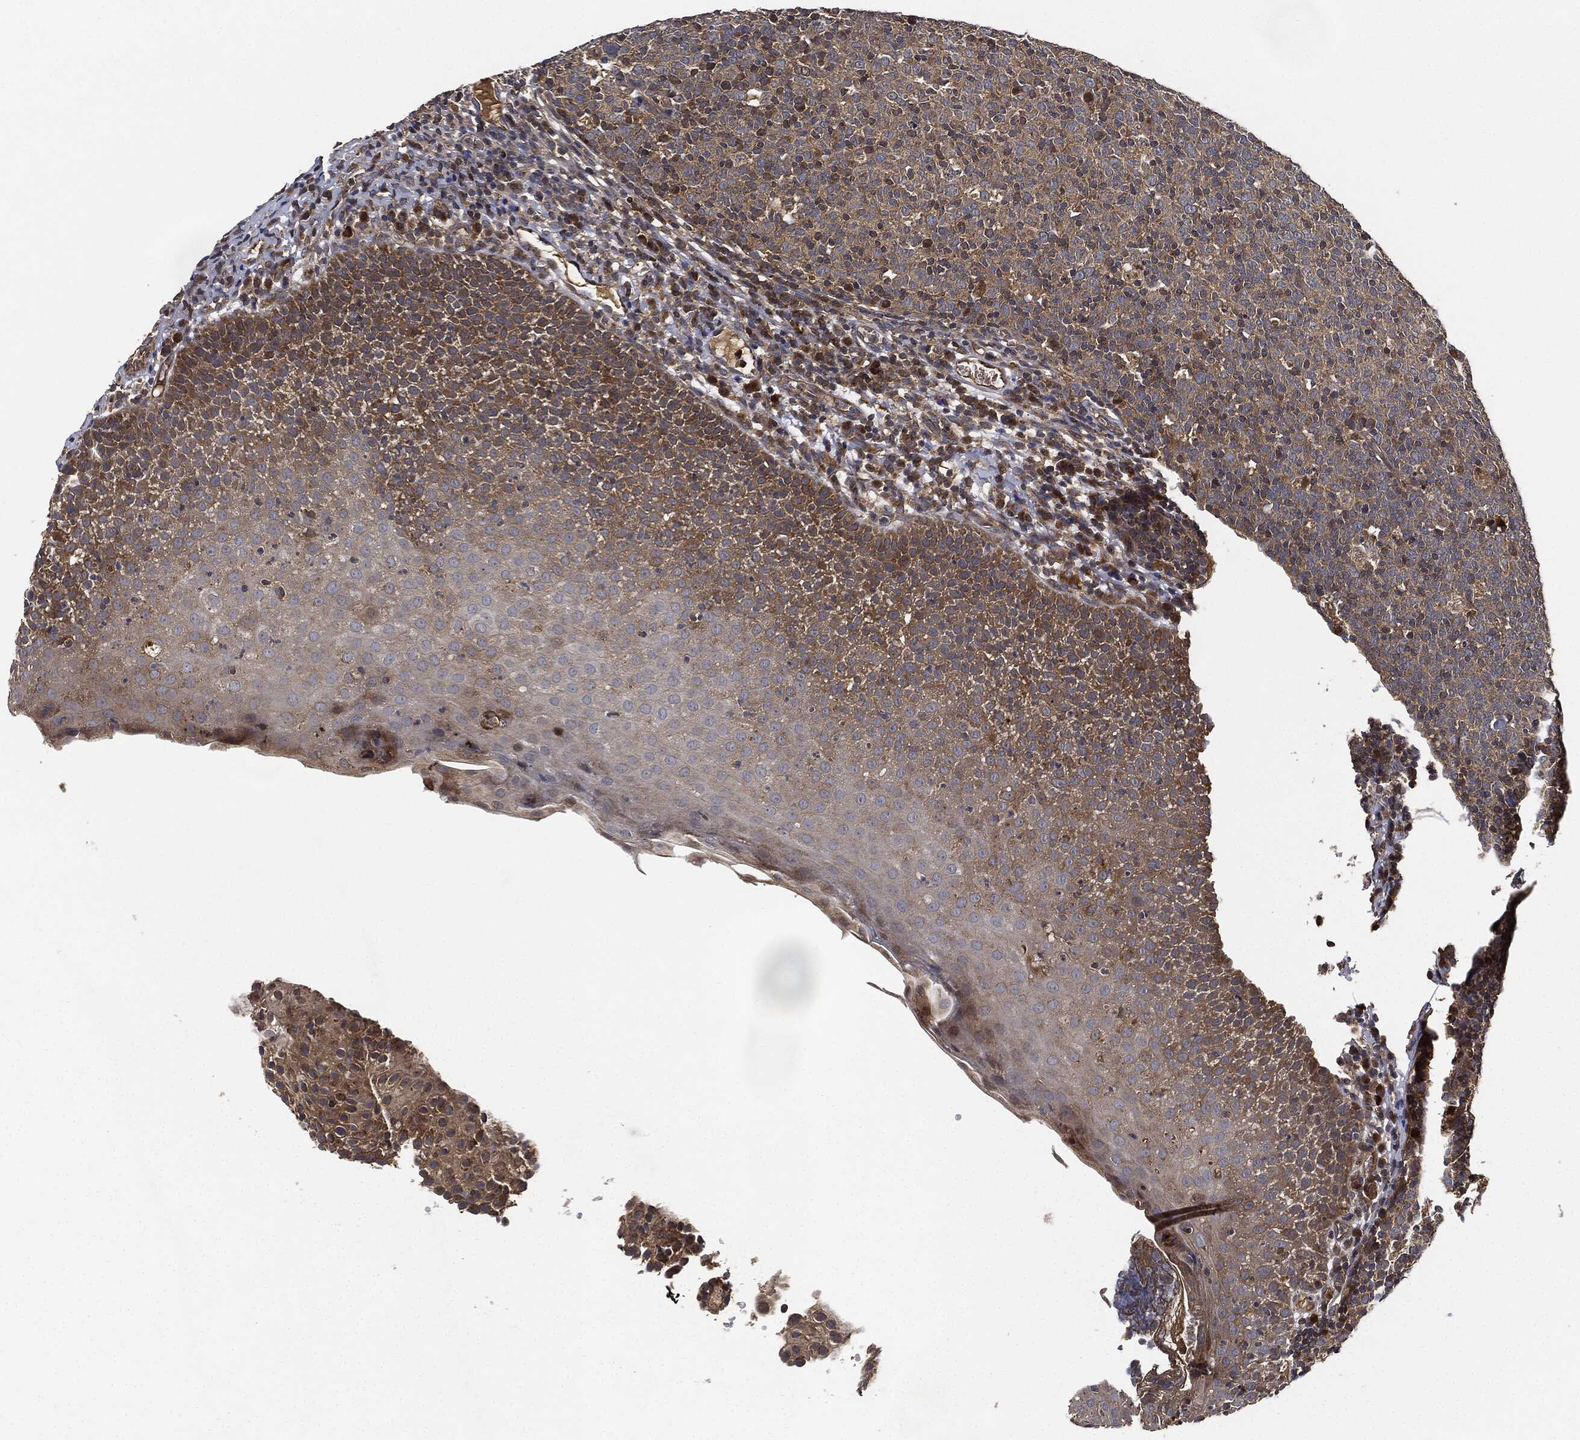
{"staining": {"intensity": "moderate", "quantity": "<25%", "location": "cytoplasmic/membranous"}, "tissue": "tonsil", "cell_type": "Germinal center cells", "image_type": "normal", "snomed": [{"axis": "morphology", "description": "Normal tissue, NOS"}, {"axis": "topography", "description": "Tonsil"}], "caption": "DAB (3,3'-diaminobenzidine) immunohistochemical staining of benign human tonsil shows moderate cytoplasmic/membranous protein expression in about <25% of germinal center cells.", "gene": "MLST8", "patient": {"sex": "female", "age": 5}}